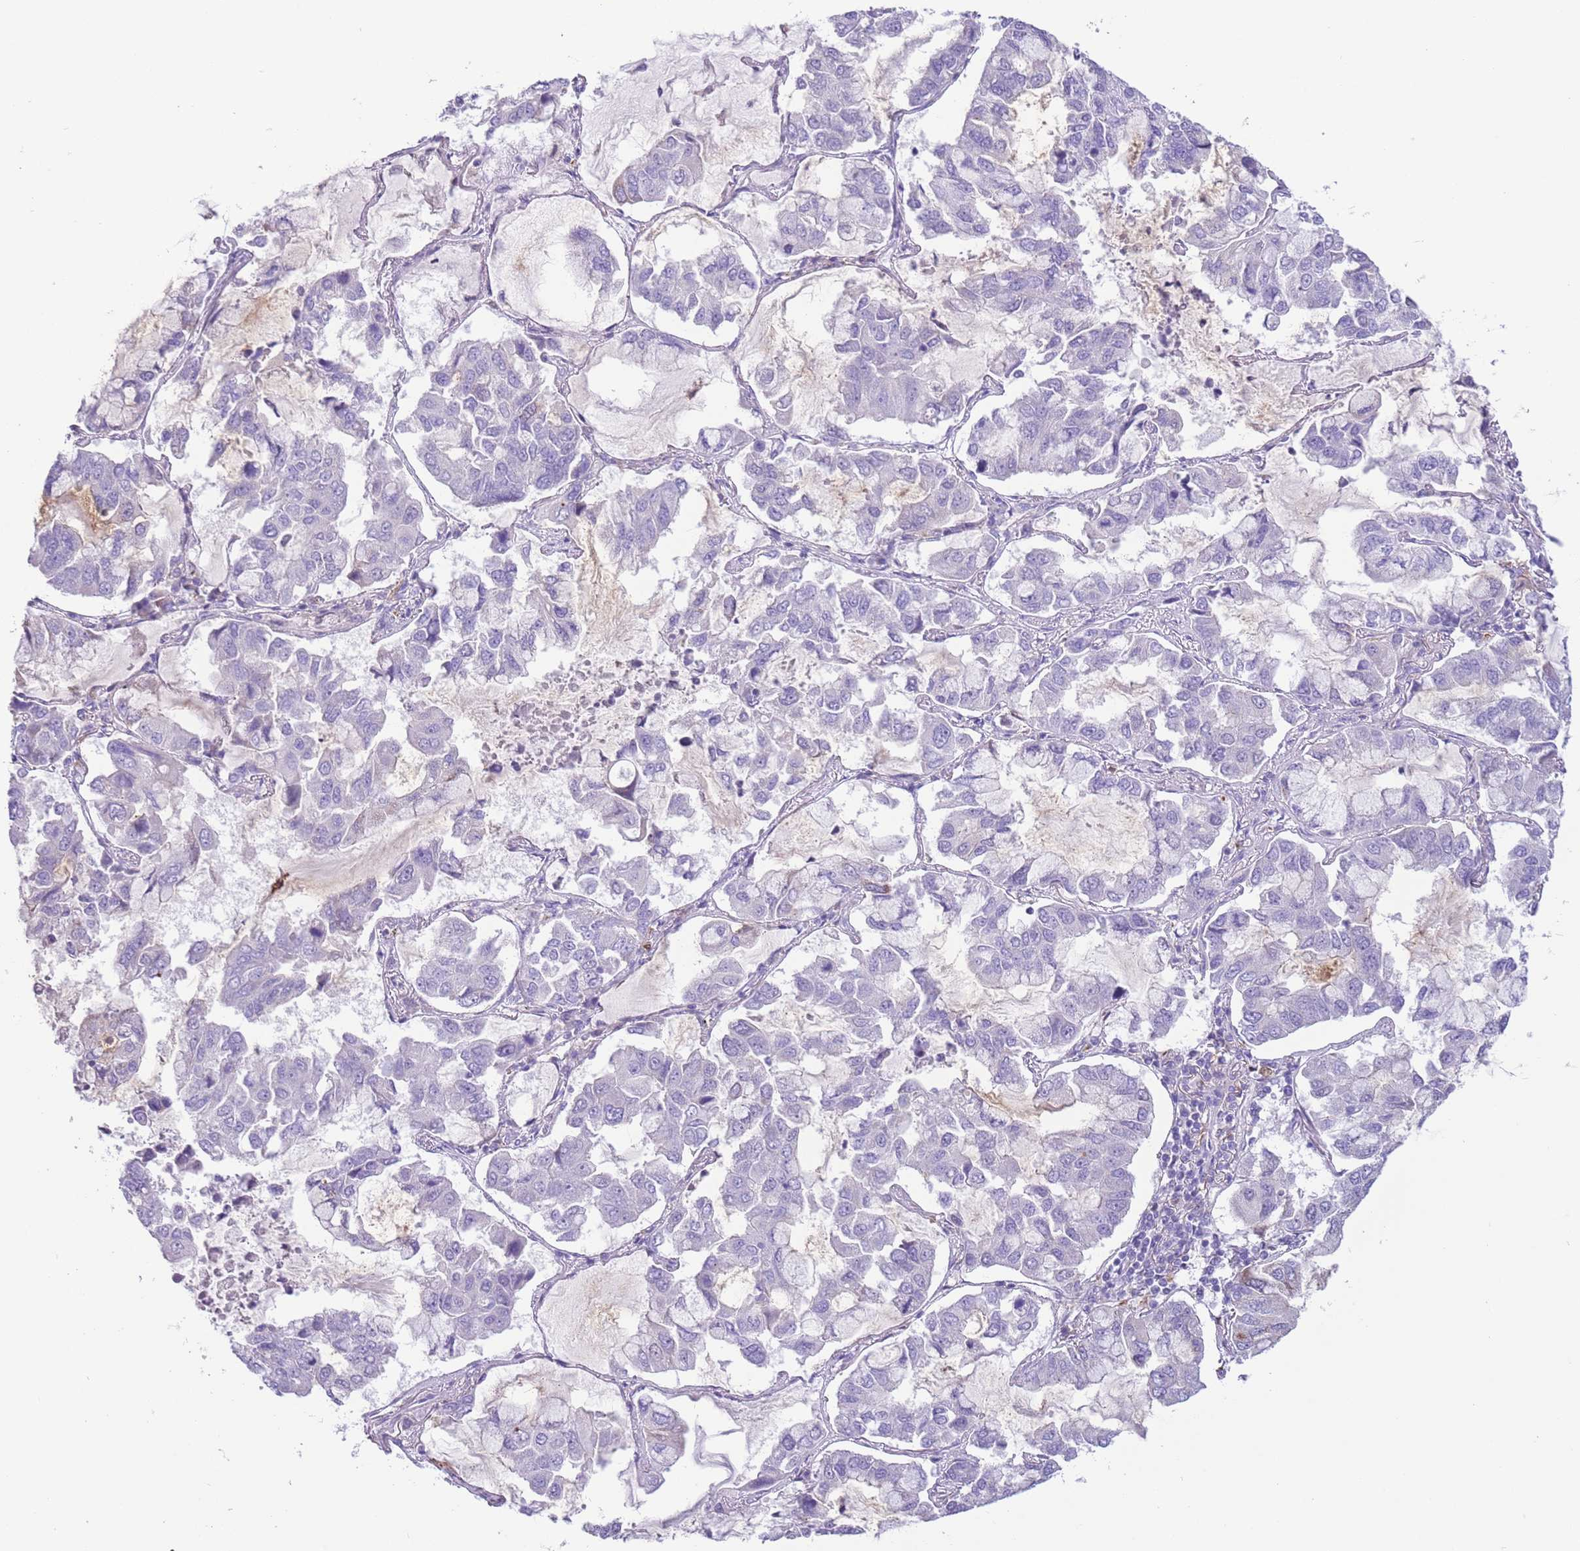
{"staining": {"intensity": "negative", "quantity": "none", "location": "none"}, "tissue": "lung cancer", "cell_type": "Tumor cells", "image_type": "cancer", "snomed": [{"axis": "morphology", "description": "Adenocarcinoma, NOS"}, {"axis": "topography", "description": "Lung"}], "caption": "An immunohistochemistry (IHC) photomicrograph of adenocarcinoma (lung) is shown. There is no staining in tumor cells of adenocarcinoma (lung). (DAB IHC, high magnification).", "gene": "ZNF697", "patient": {"sex": "male", "age": 64}}